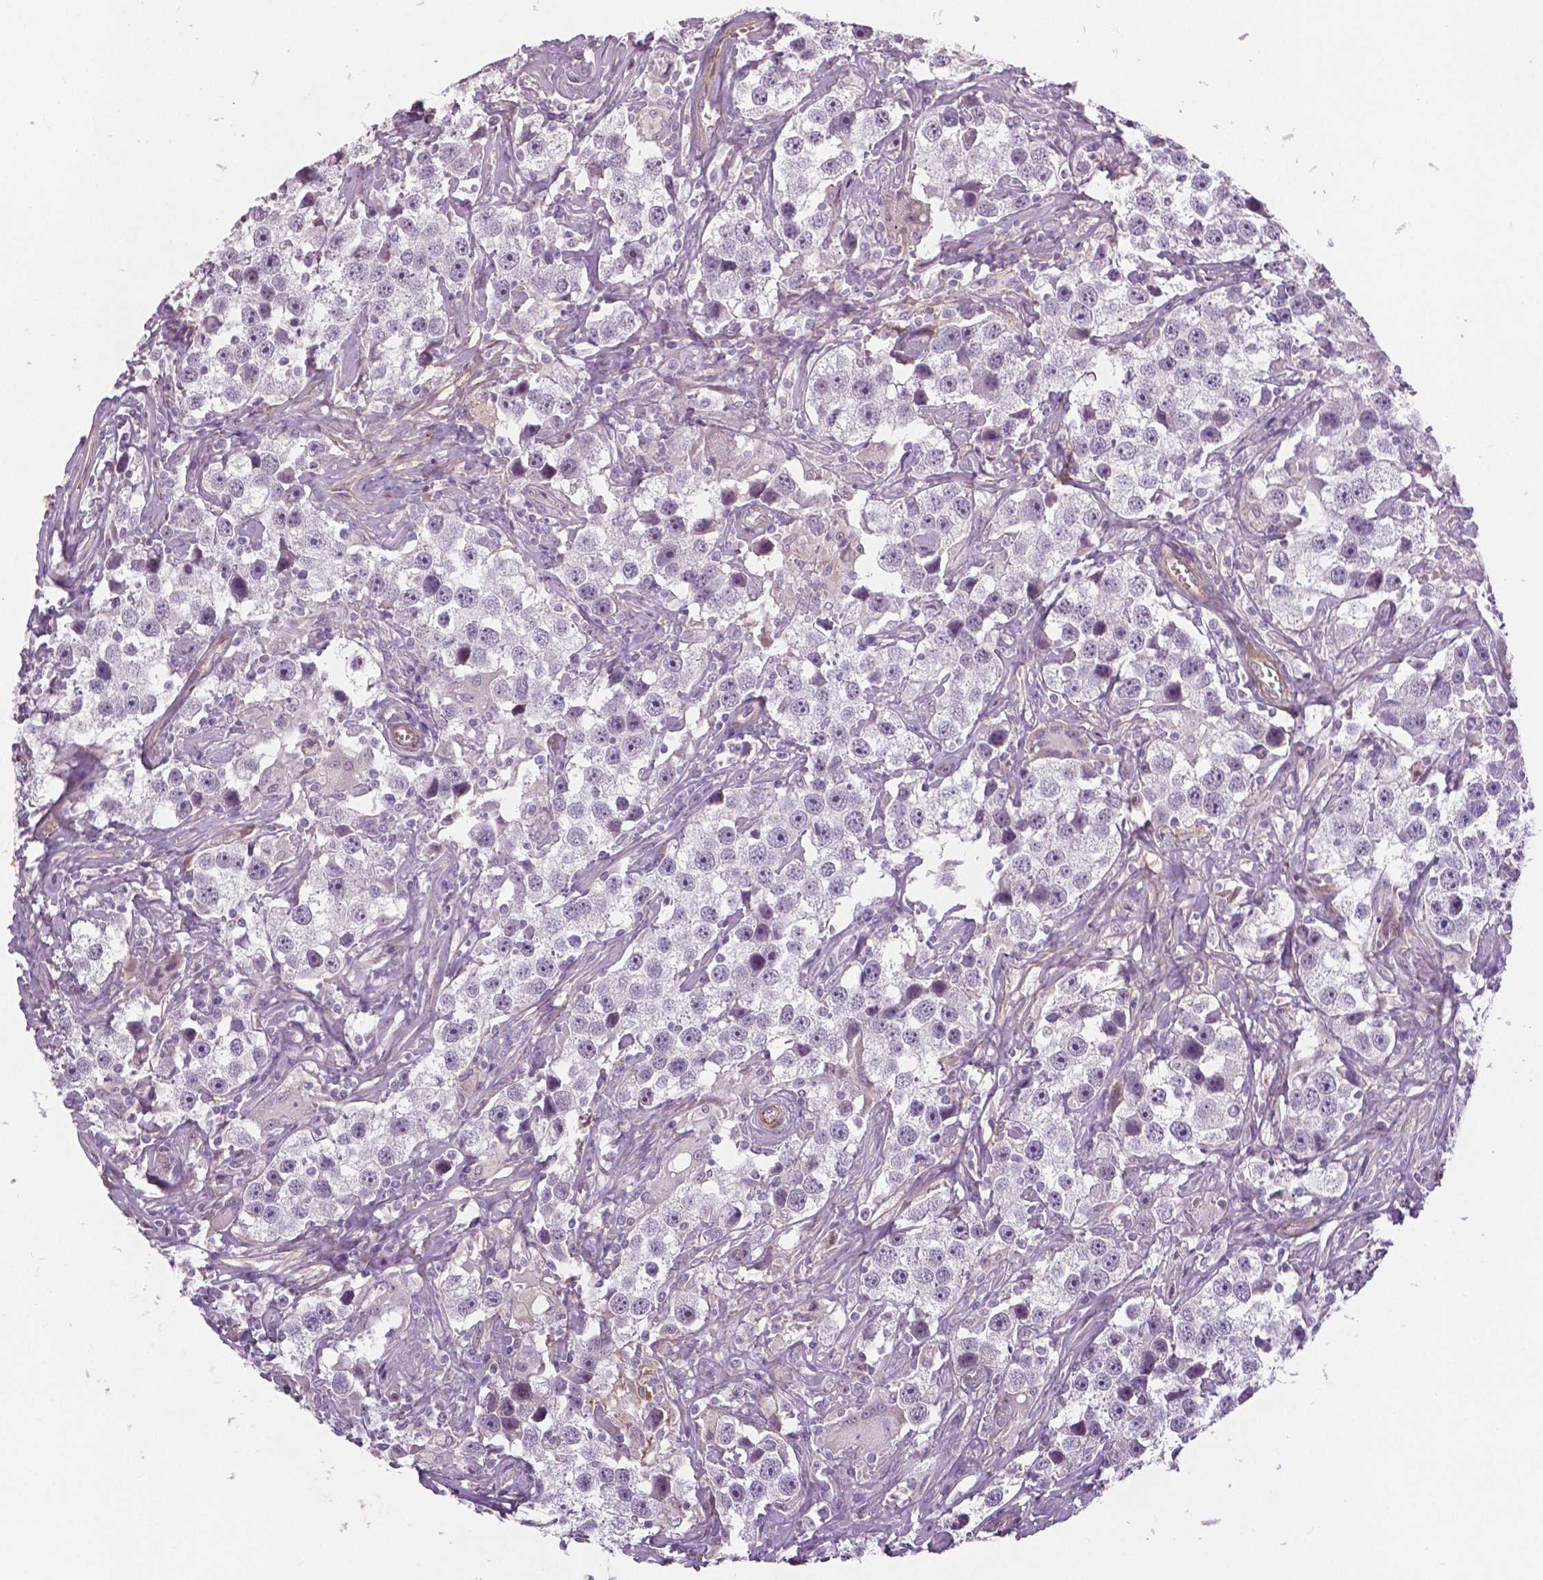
{"staining": {"intensity": "negative", "quantity": "none", "location": "none"}, "tissue": "testis cancer", "cell_type": "Tumor cells", "image_type": "cancer", "snomed": [{"axis": "morphology", "description": "Seminoma, NOS"}, {"axis": "topography", "description": "Testis"}], "caption": "The immunohistochemistry histopathology image has no significant positivity in tumor cells of seminoma (testis) tissue. (Stains: DAB immunohistochemistry (IHC) with hematoxylin counter stain, Microscopy: brightfield microscopy at high magnification).", "gene": "FLT1", "patient": {"sex": "male", "age": 49}}